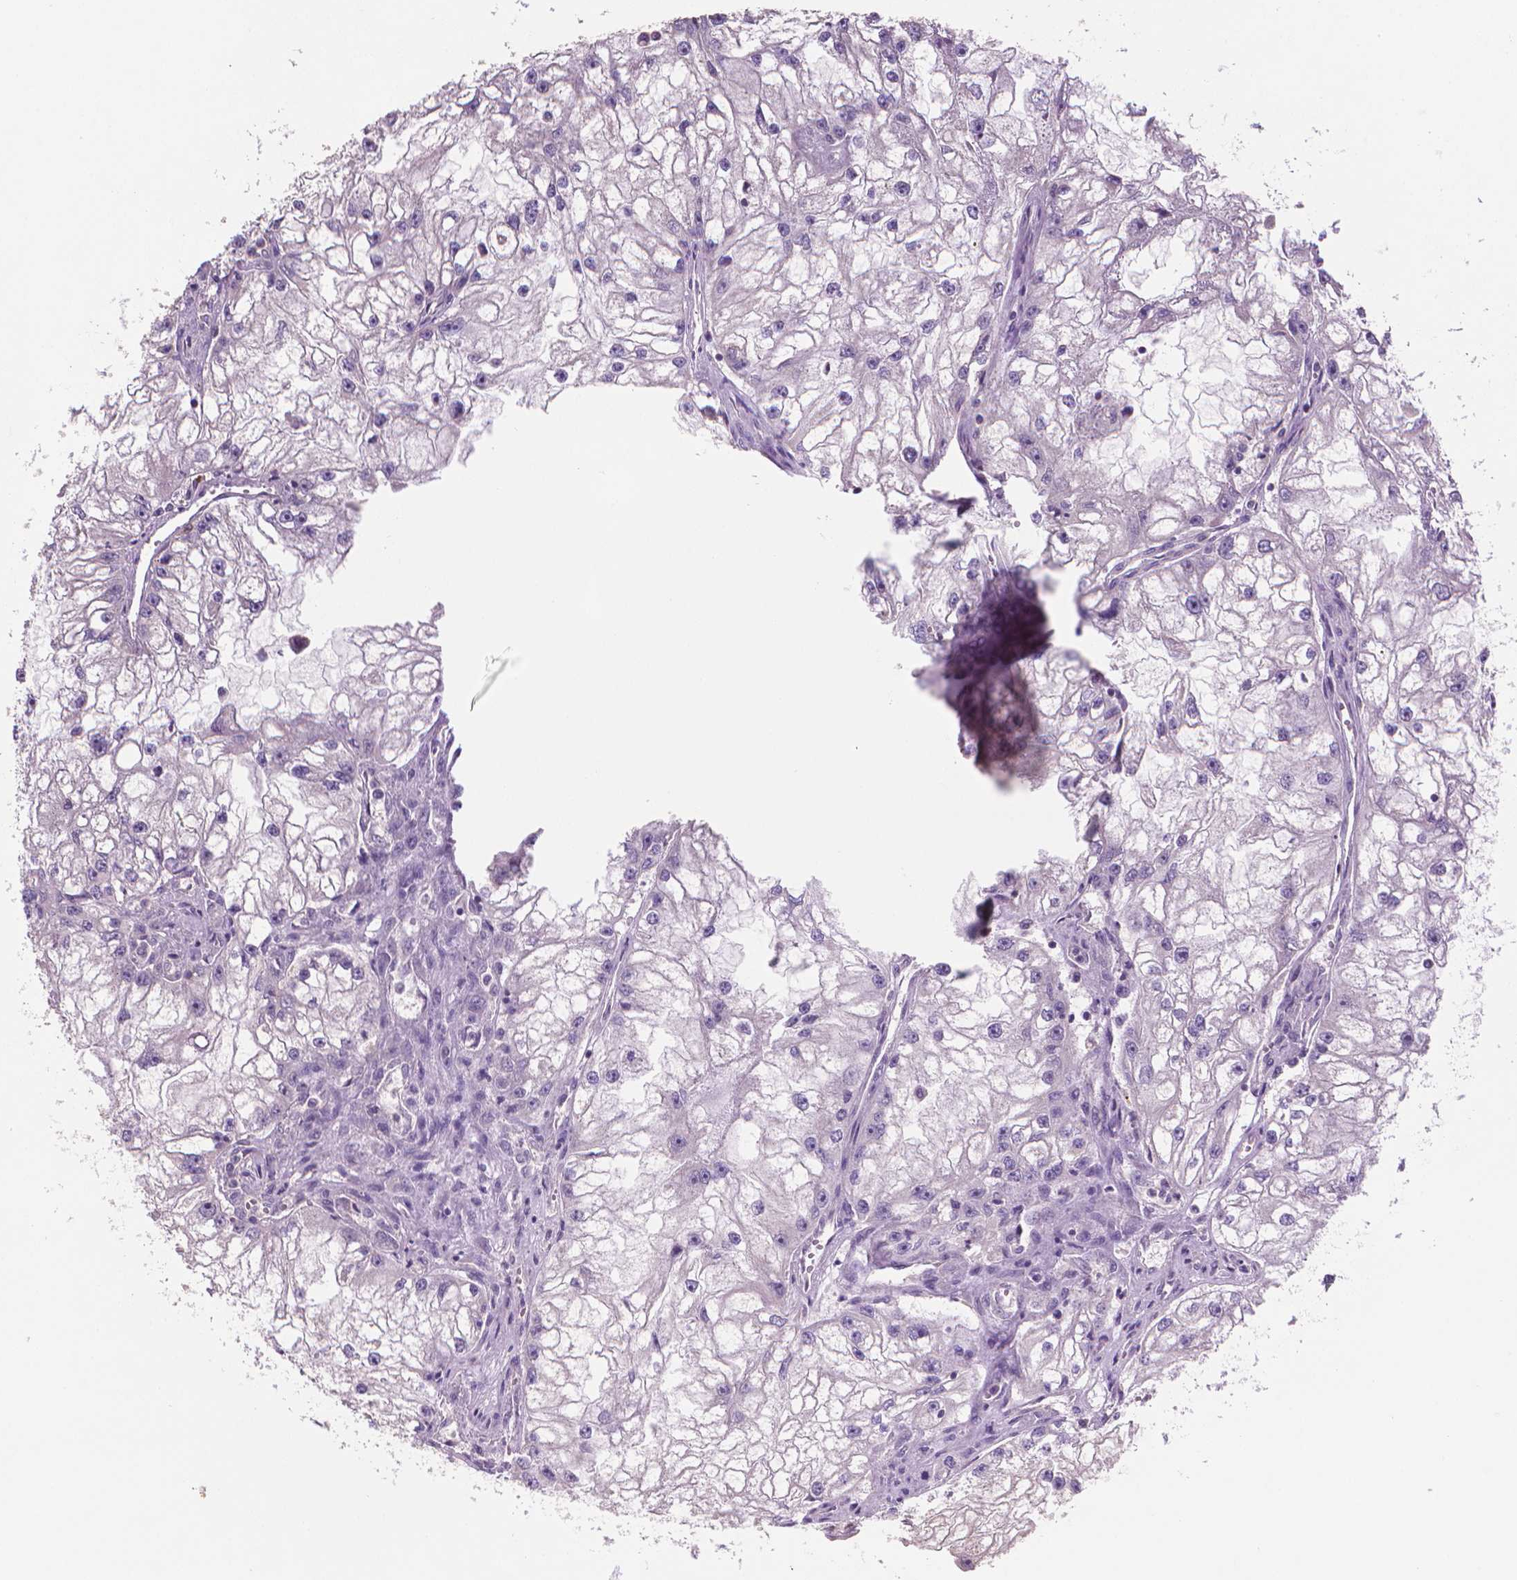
{"staining": {"intensity": "negative", "quantity": "none", "location": "none"}, "tissue": "renal cancer", "cell_type": "Tumor cells", "image_type": "cancer", "snomed": [{"axis": "morphology", "description": "Adenocarcinoma, NOS"}, {"axis": "topography", "description": "Kidney"}], "caption": "Tumor cells are negative for brown protein staining in renal cancer.", "gene": "CATIP", "patient": {"sex": "male", "age": 59}}